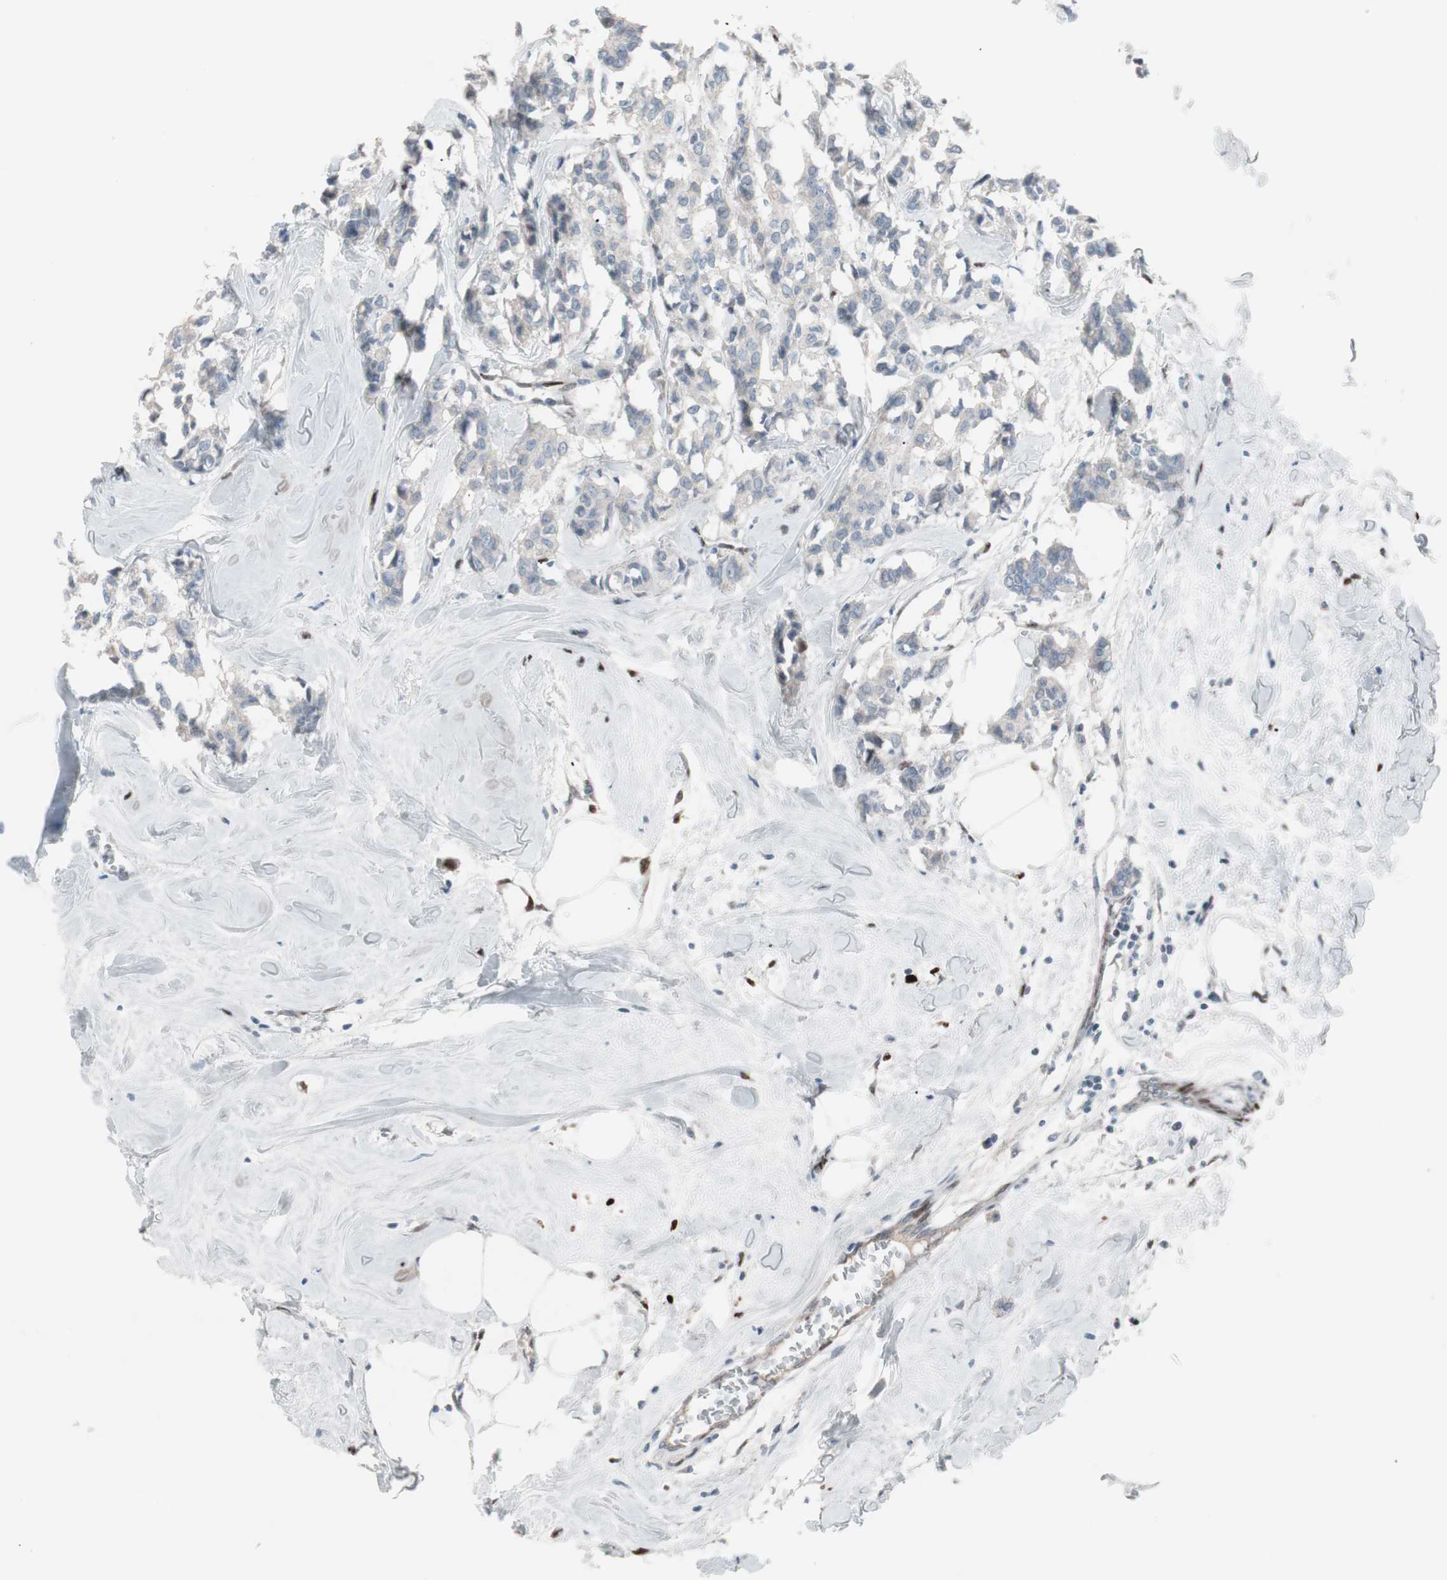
{"staining": {"intensity": "negative", "quantity": "none", "location": "none"}, "tissue": "breast cancer", "cell_type": "Tumor cells", "image_type": "cancer", "snomed": [{"axis": "morphology", "description": "Duct carcinoma"}, {"axis": "topography", "description": "Breast"}], "caption": "IHC photomicrograph of breast cancer (invasive ductal carcinoma) stained for a protein (brown), which reveals no positivity in tumor cells.", "gene": "FOSL1", "patient": {"sex": "female", "age": 84}}